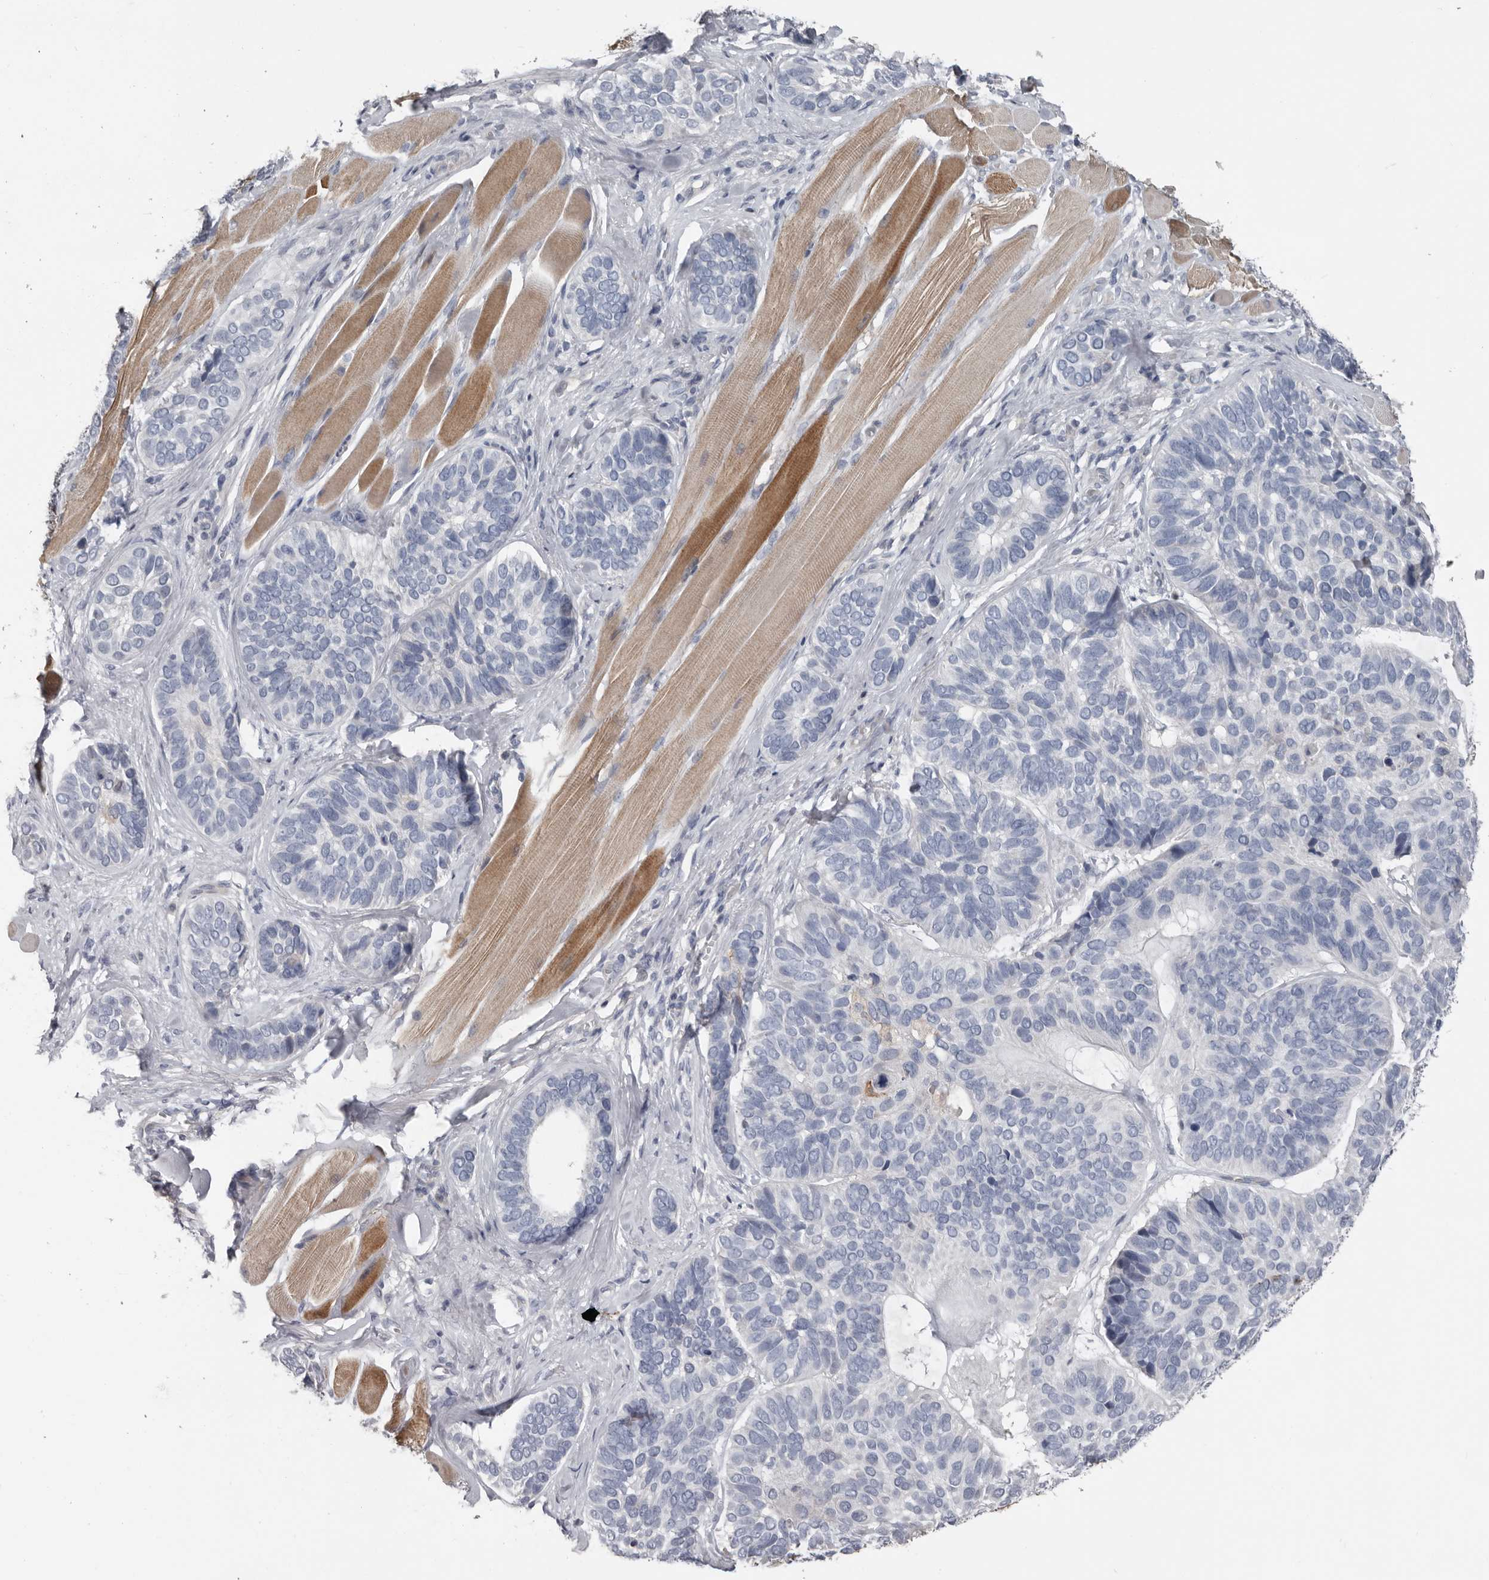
{"staining": {"intensity": "negative", "quantity": "none", "location": "none"}, "tissue": "skin cancer", "cell_type": "Tumor cells", "image_type": "cancer", "snomed": [{"axis": "morphology", "description": "Basal cell carcinoma"}, {"axis": "topography", "description": "Skin"}], "caption": "Immunohistochemistry (IHC) histopathology image of skin cancer (basal cell carcinoma) stained for a protein (brown), which reveals no staining in tumor cells.", "gene": "FABP7", "patient": {"sex": "male", "age": 62}}